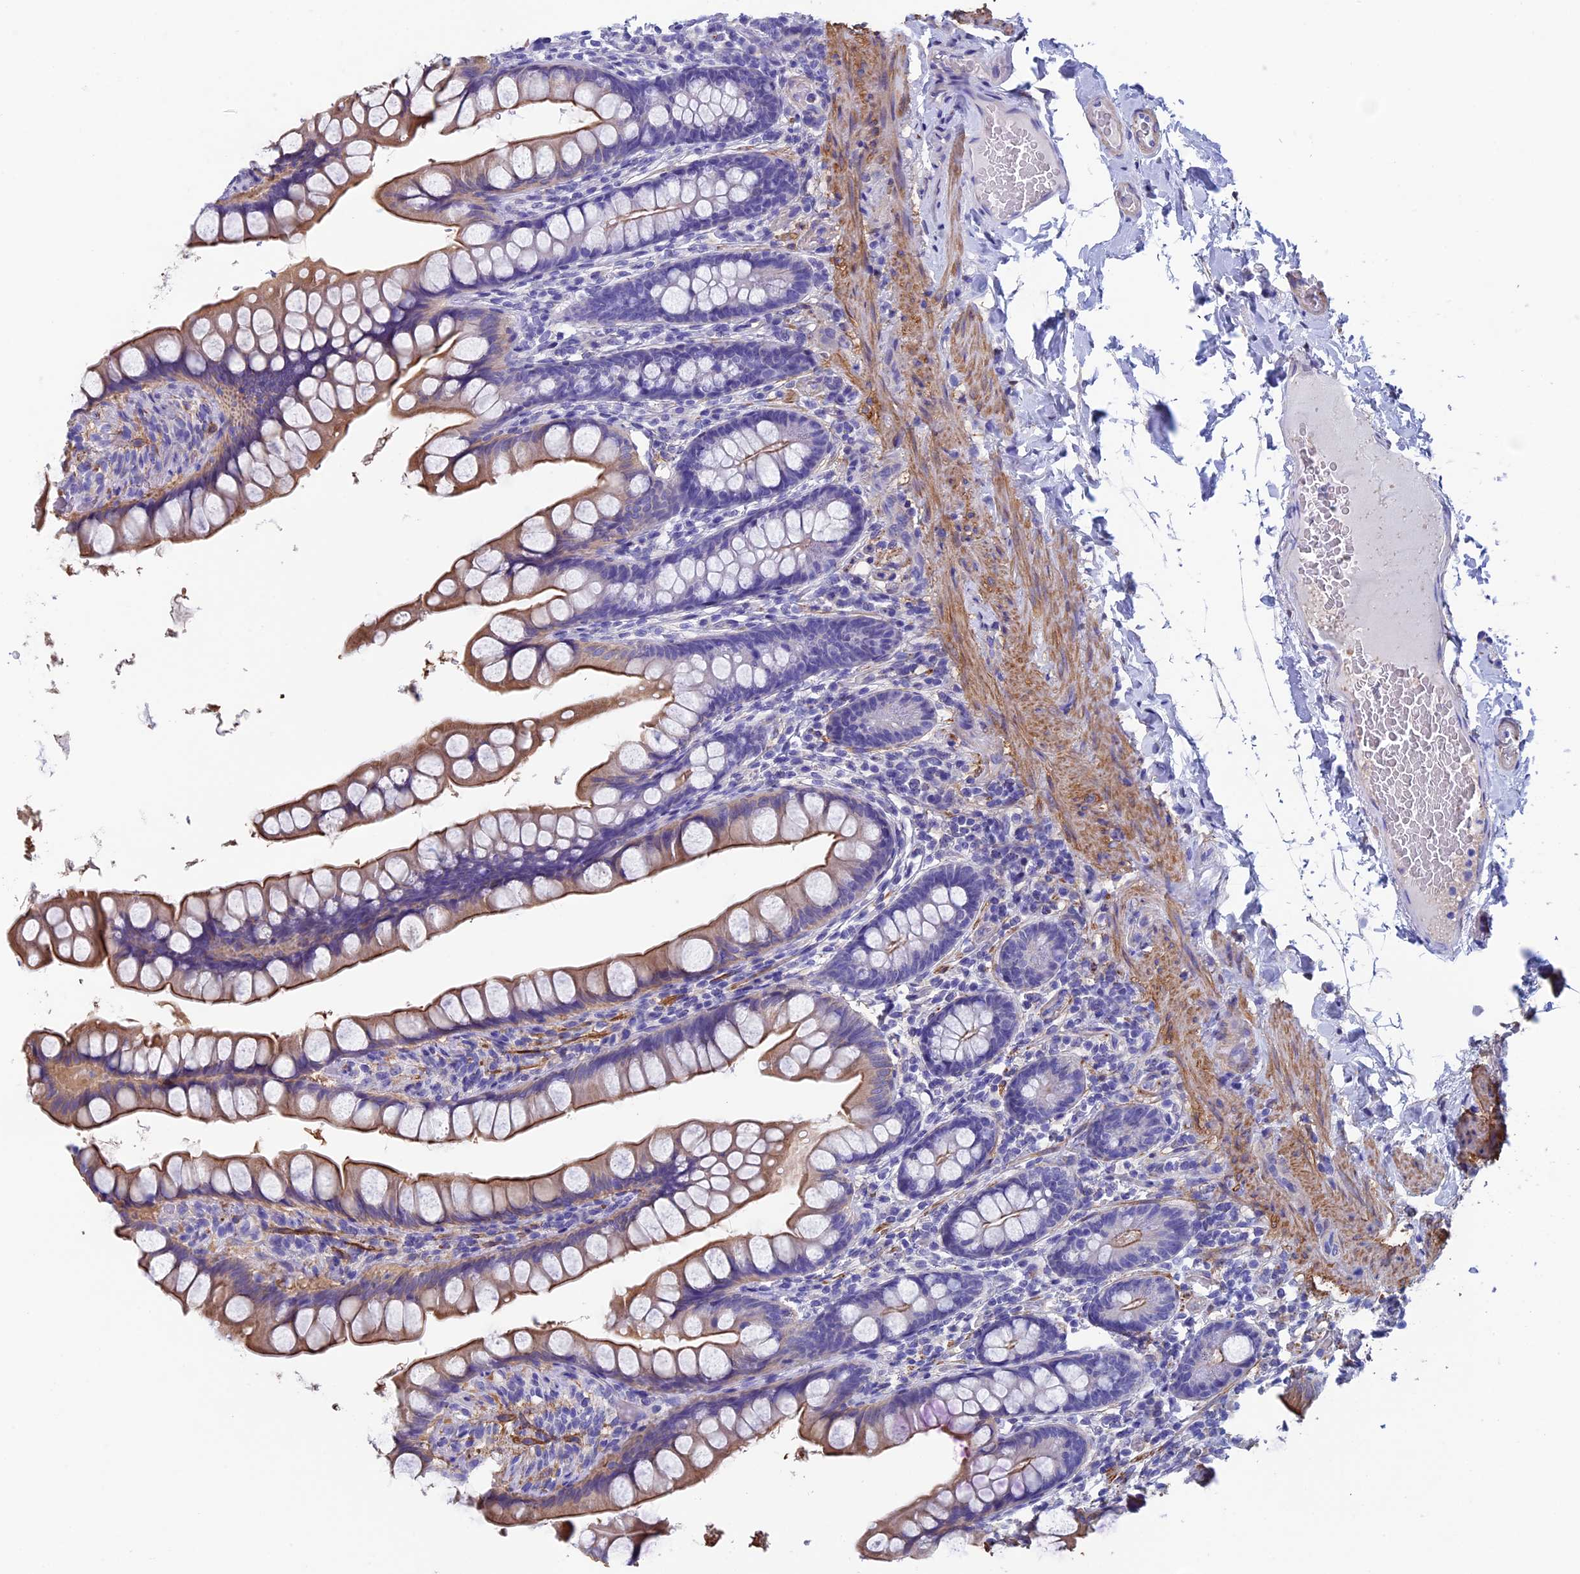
{"staining": {"intensity": "moderate", "quantity": ">75%", "location": "cytoplasmic/membranous"}, "tissue": "small intestine", "cell_type": "Glandular cells", "image_type": "normal", "snomed": [{"axis": "morphology", "description": "Normal tissue, NOS"}, {"axis": "topography", "description": "Small intestine"}], "caption": "This micrograph reveals unremarkable small intestine stained with IHC to label a protein in brown. The cytoplasmic/membranous of glandular cells show moderate positivity for the protein. Nuclei are counter-stained blue.", "gene": "ADH7", "patient": {"sex": "male", "age": 70}}